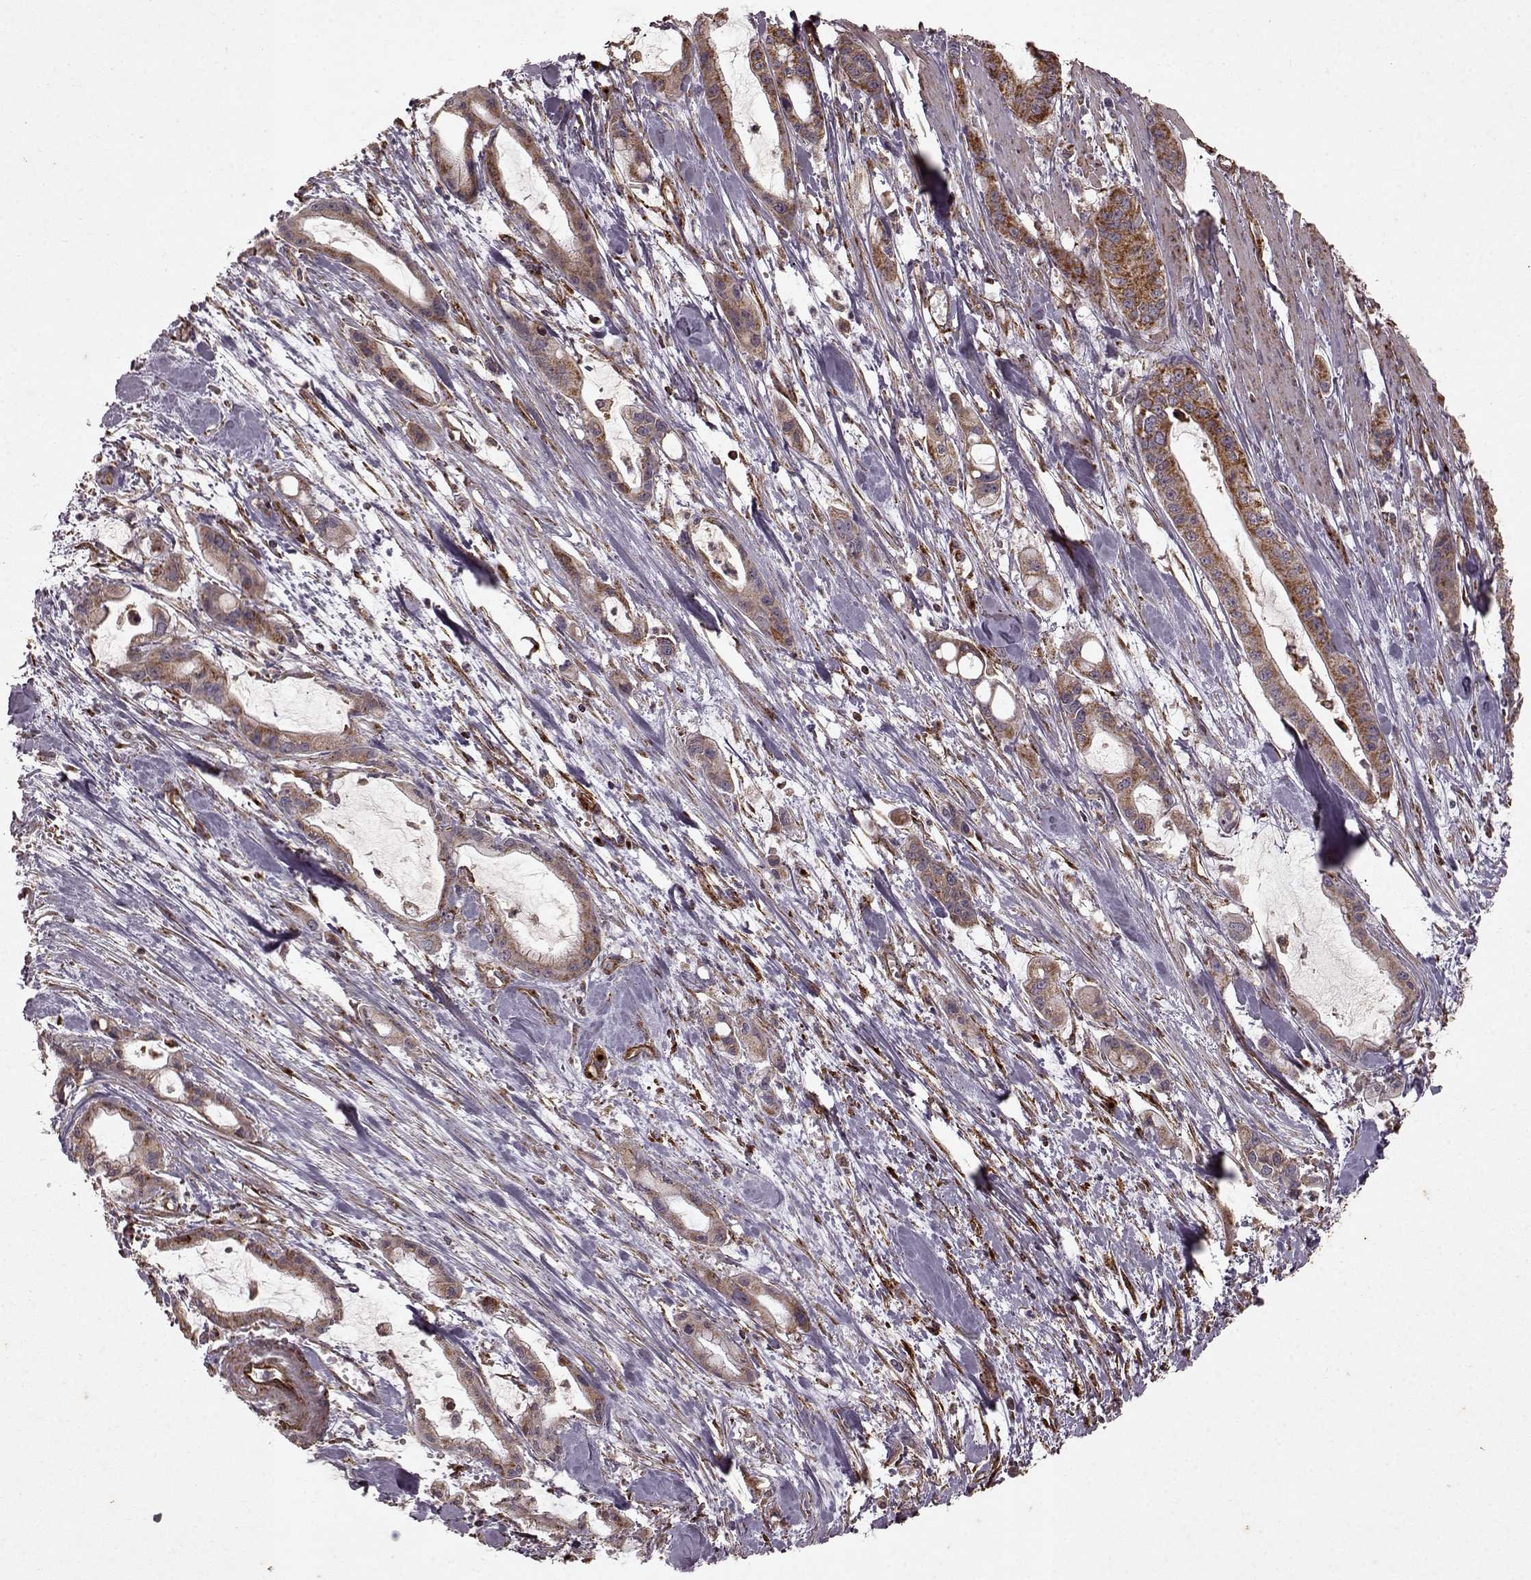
{"staining": {"intensity": "moderate", "quantity": ">75%", "location": "cytoplasmic/membranous"}, "tissue": "pancreatic cancer", "cell_type": "Tumor cells", "image_type": "cancer", "snomed": [{"axis": "morphology", "description": "Adenocarcinoma, NOS"}, {"axis": "topography", "description": "Pancreas"}], "caption": "Tumor cells show medium levels of moderate cytoplasmic/membranous expression in about >75% of cells in pancreatic cancer (adenocarcinoma).", "gene": "FXN", "patient": {"sex": "male", "age": 48}}